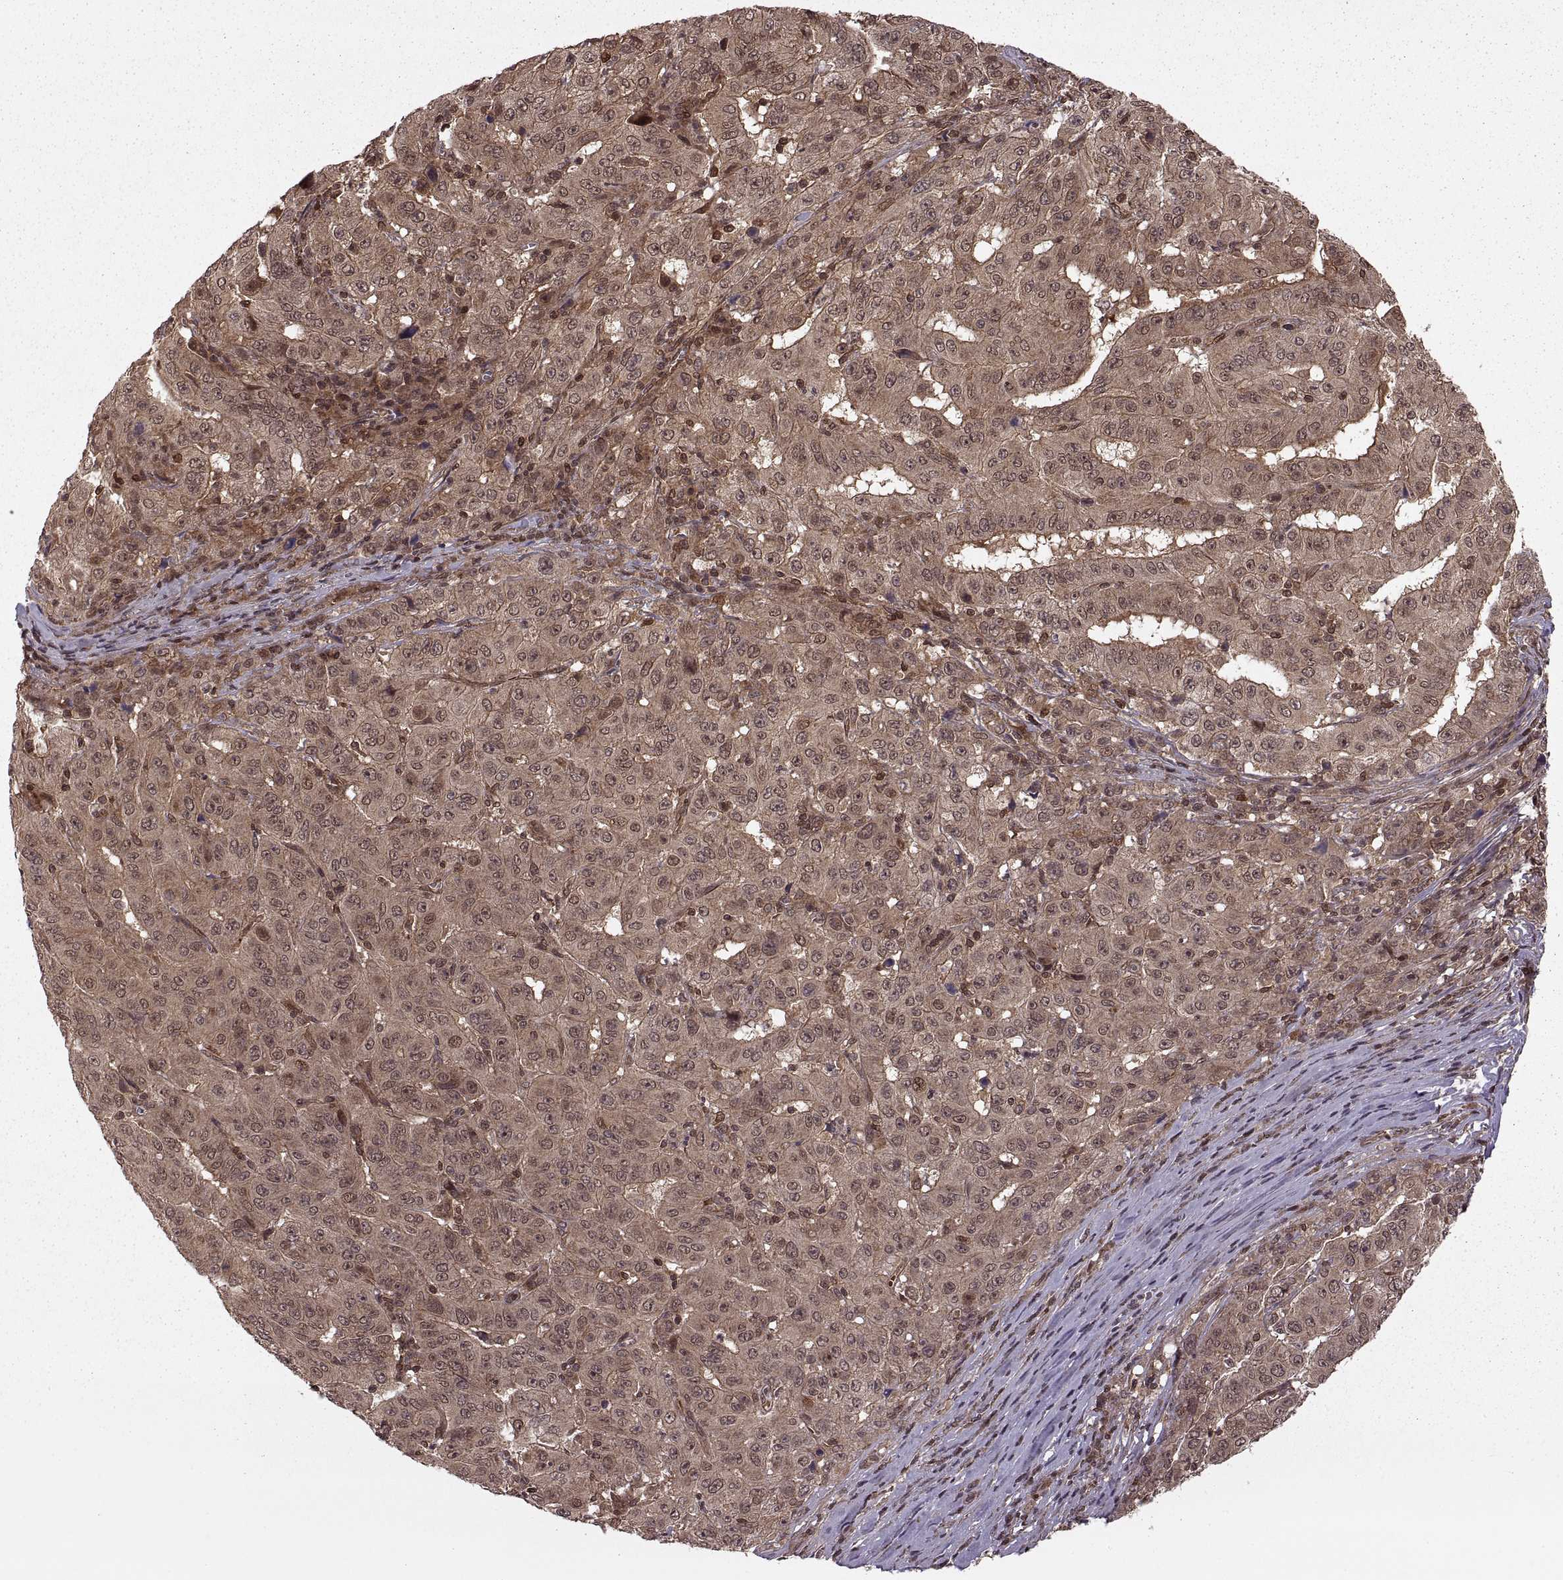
{"staining": {"intensity": "moderate", "quantity": ">75%", "location": "cytoplasmic/membranous"}, "tissue": "pancreatic cancer", "cell_type": "Tumor cells", "image_type": "cancer", "snomed": [{"axis": "morphology", "description": "Adenocarcinoma, NOS"}, {"axis": "topography", "description": "Pancreas"}], "caption": "Adenocarcinoma (pancreatic) stained for a protein (brown) reveals moderate cytoplasmic/membranous positive staining in approximately >75% of tumor cells.", "gene": "DEDD", "patient": {"sex": "male", "age": 63}}